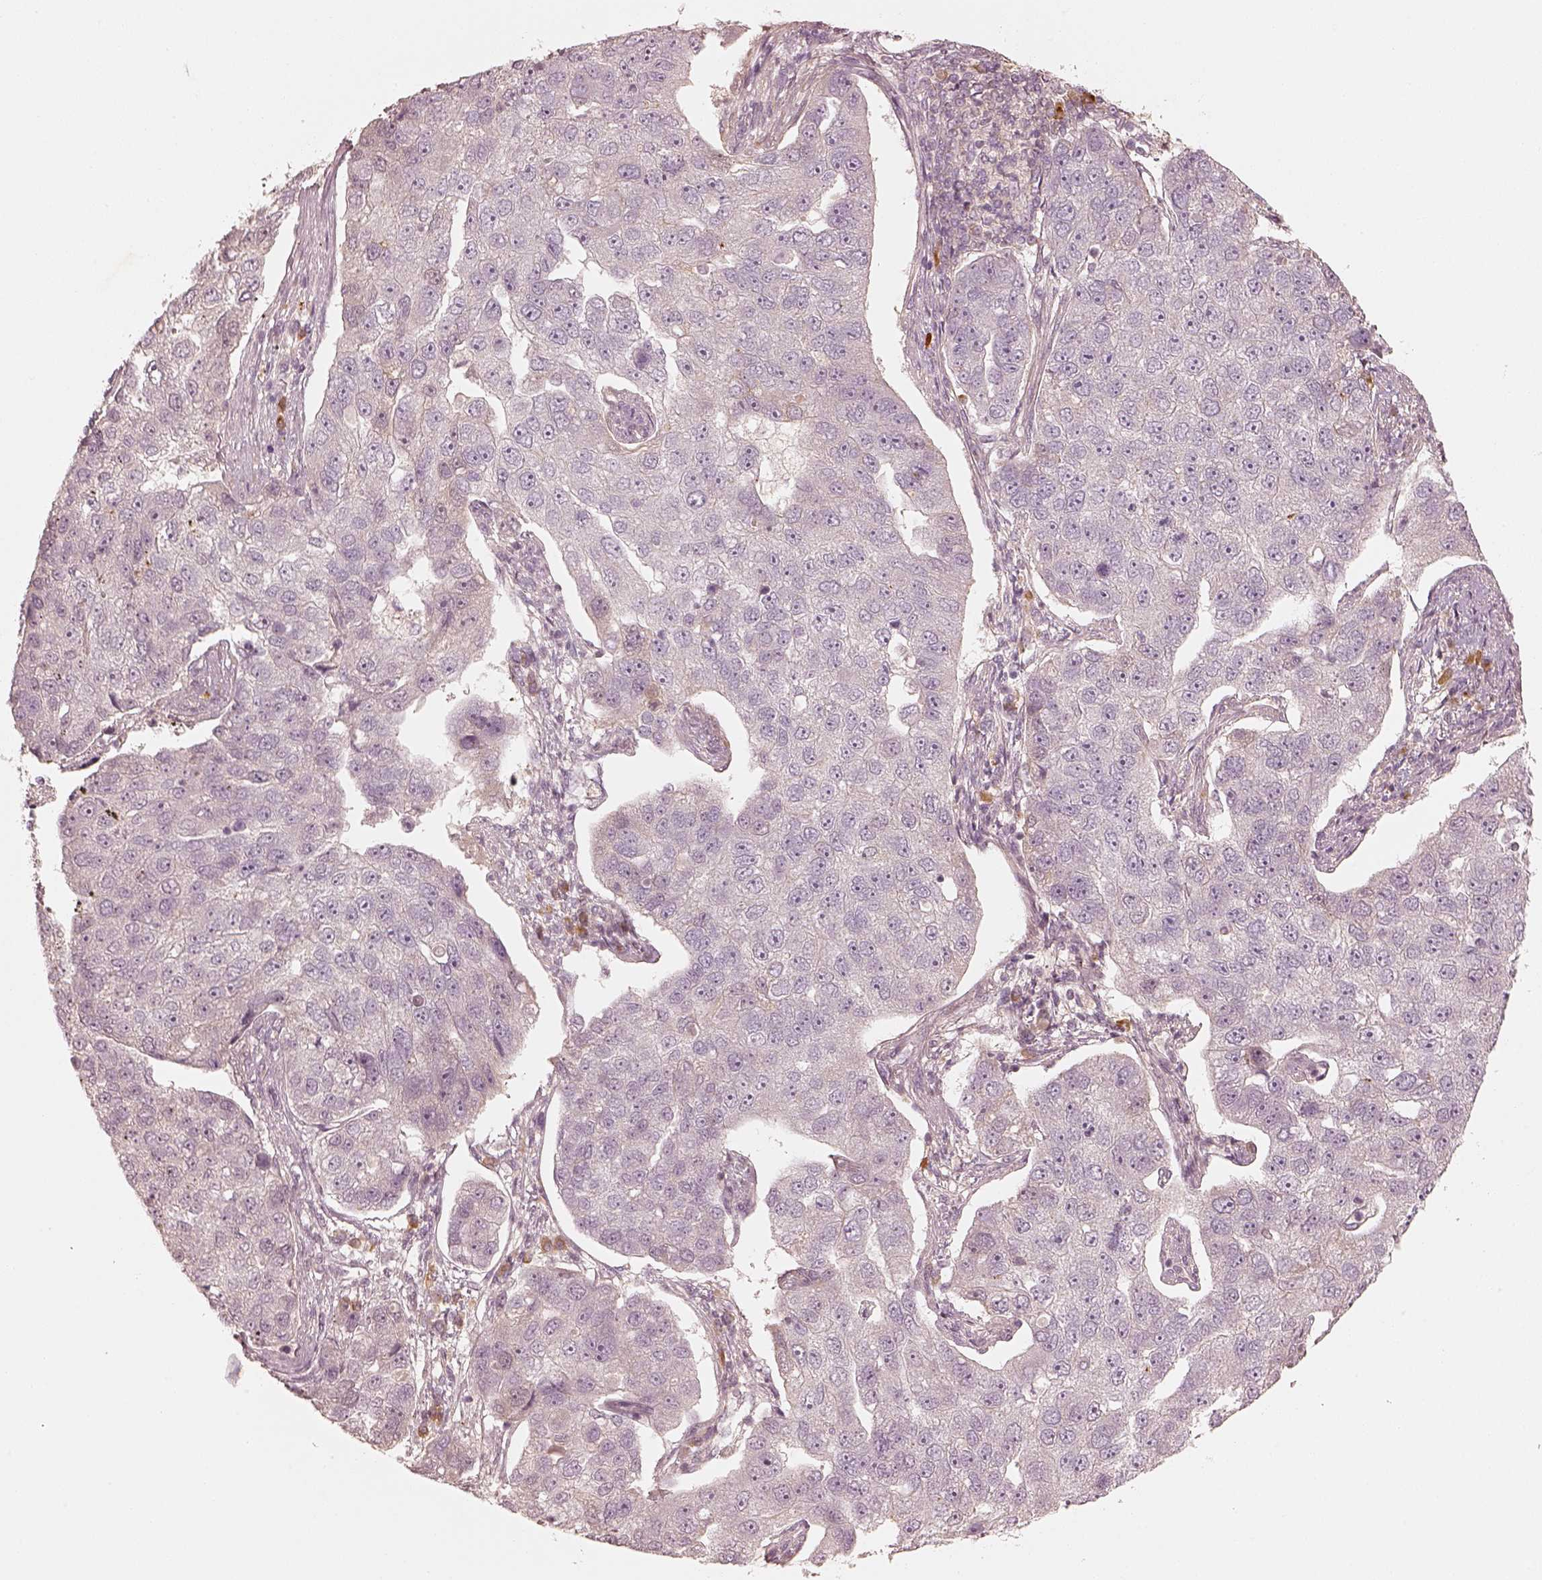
{"staining": {"intensity": "negative", "quantity": "none", "location": "none"}, "tissue": "pancreatic cancer", "cell_type": "Tumor cells", "image_type": "cancer", "snomed": [{"axis": "morphology", "description": "Adenocarcinoma, NOS"}, {"axis": "topography", "description": "Pancreas"}], "caption": "Photomicrograph shows no significant protein staining in tumor cells of pancreatic cancer. (DAB (3,3'-diaminobenzidine) immunohistochemistry, high magnification).", "gene": "GORASP2", "patient": {"sex": "female", "age": 61}}